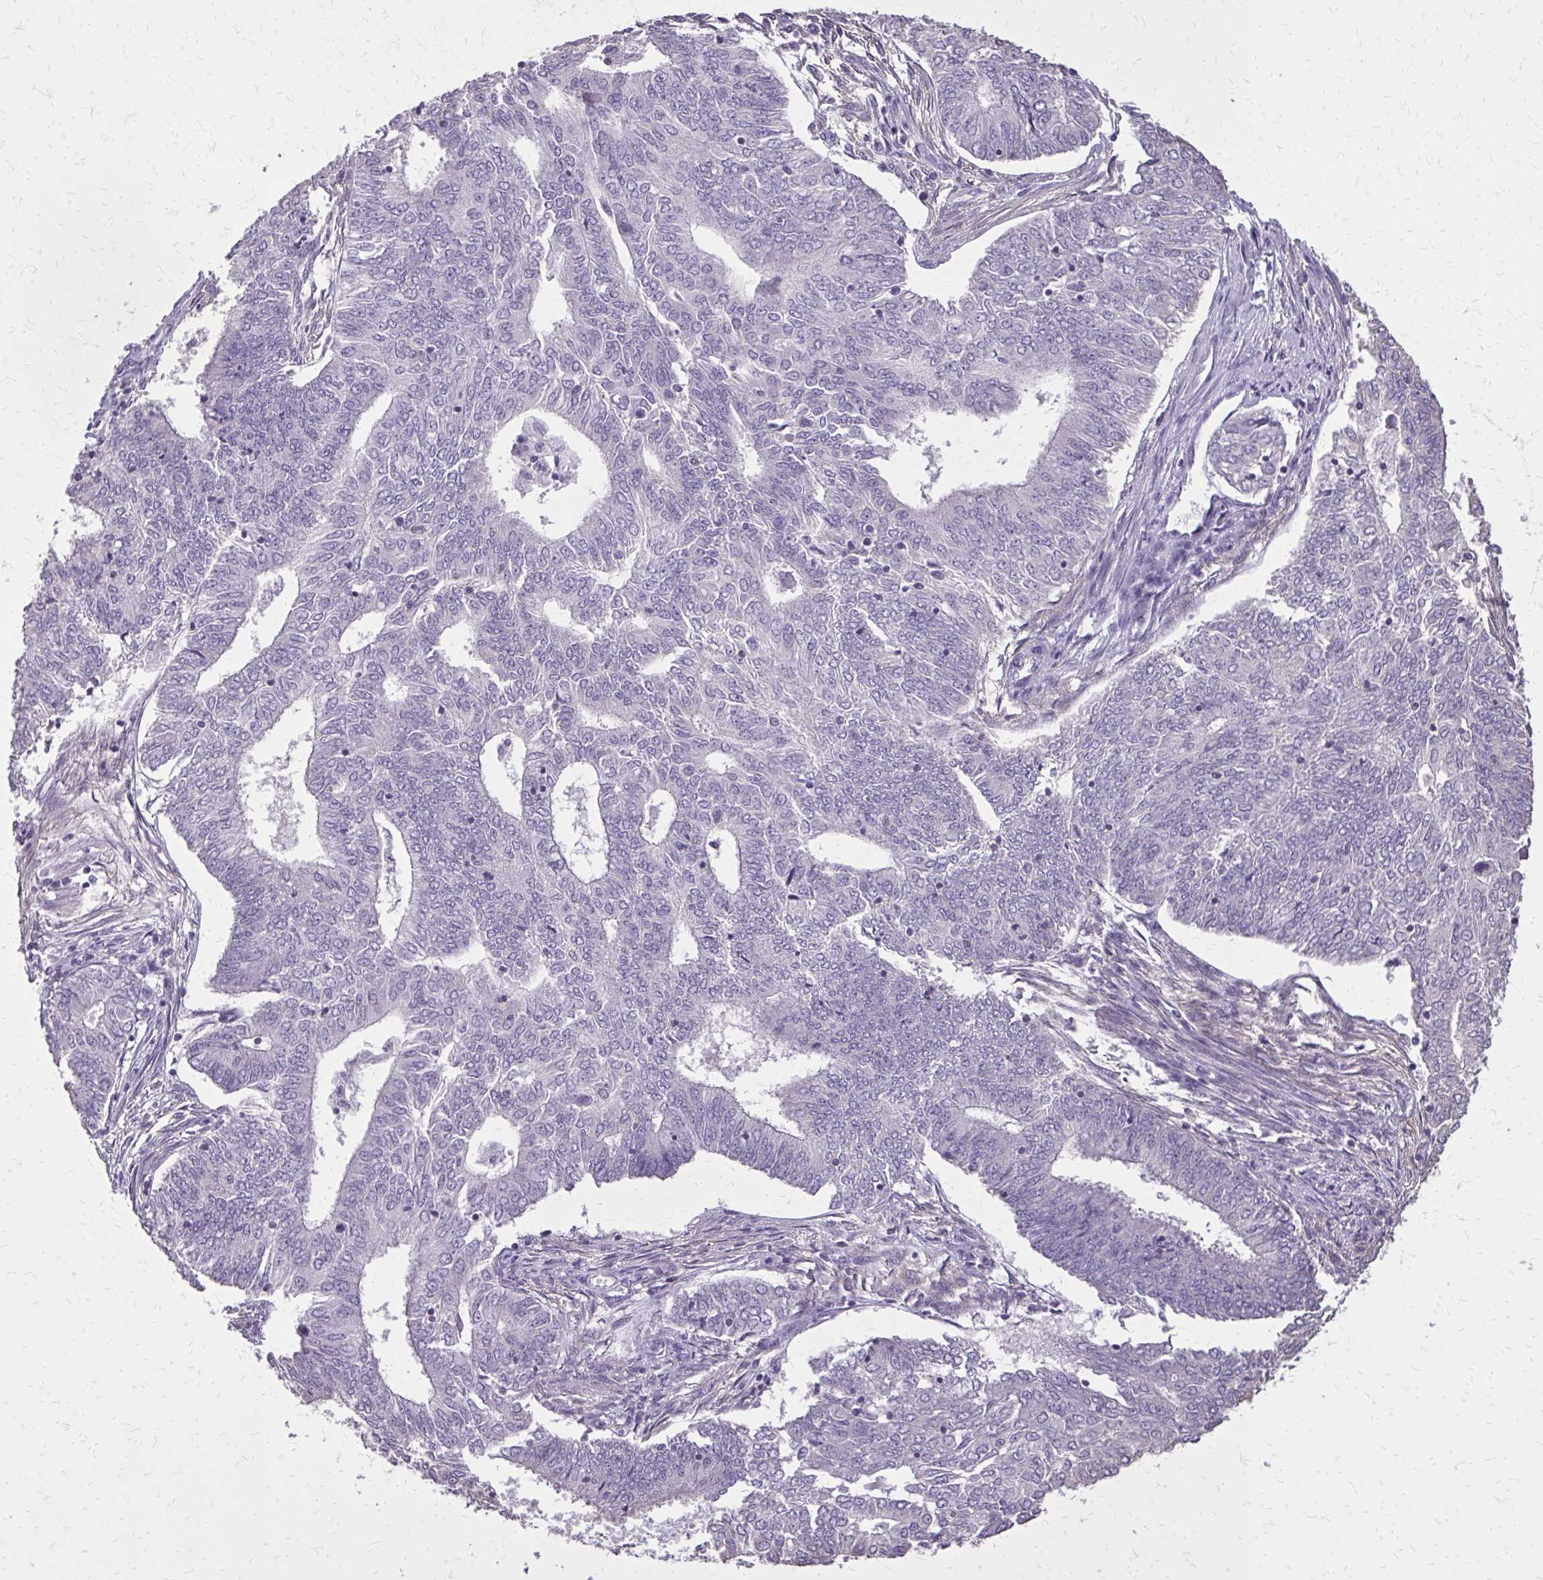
{"staining": {"intensity": "negative", "quantity": "none", "location": "none"}, "tissue": "endometrial cancer", "cell_type": "Tumor cells", "image_type": "cancer", "snomed": [{"axis": "morphology", "description": "Adenocarcinoma, NOS"}, {"axis": "topography", "description": "Endometrium"}], "caption": "High power microscopy micrograph of an IHC micrograph of endometrial cancer (adenocarcinoma), revealing no significant staining in tumor cells.", "gene": "AKAP5", "patient": {"sex": "female", "age": 62}}